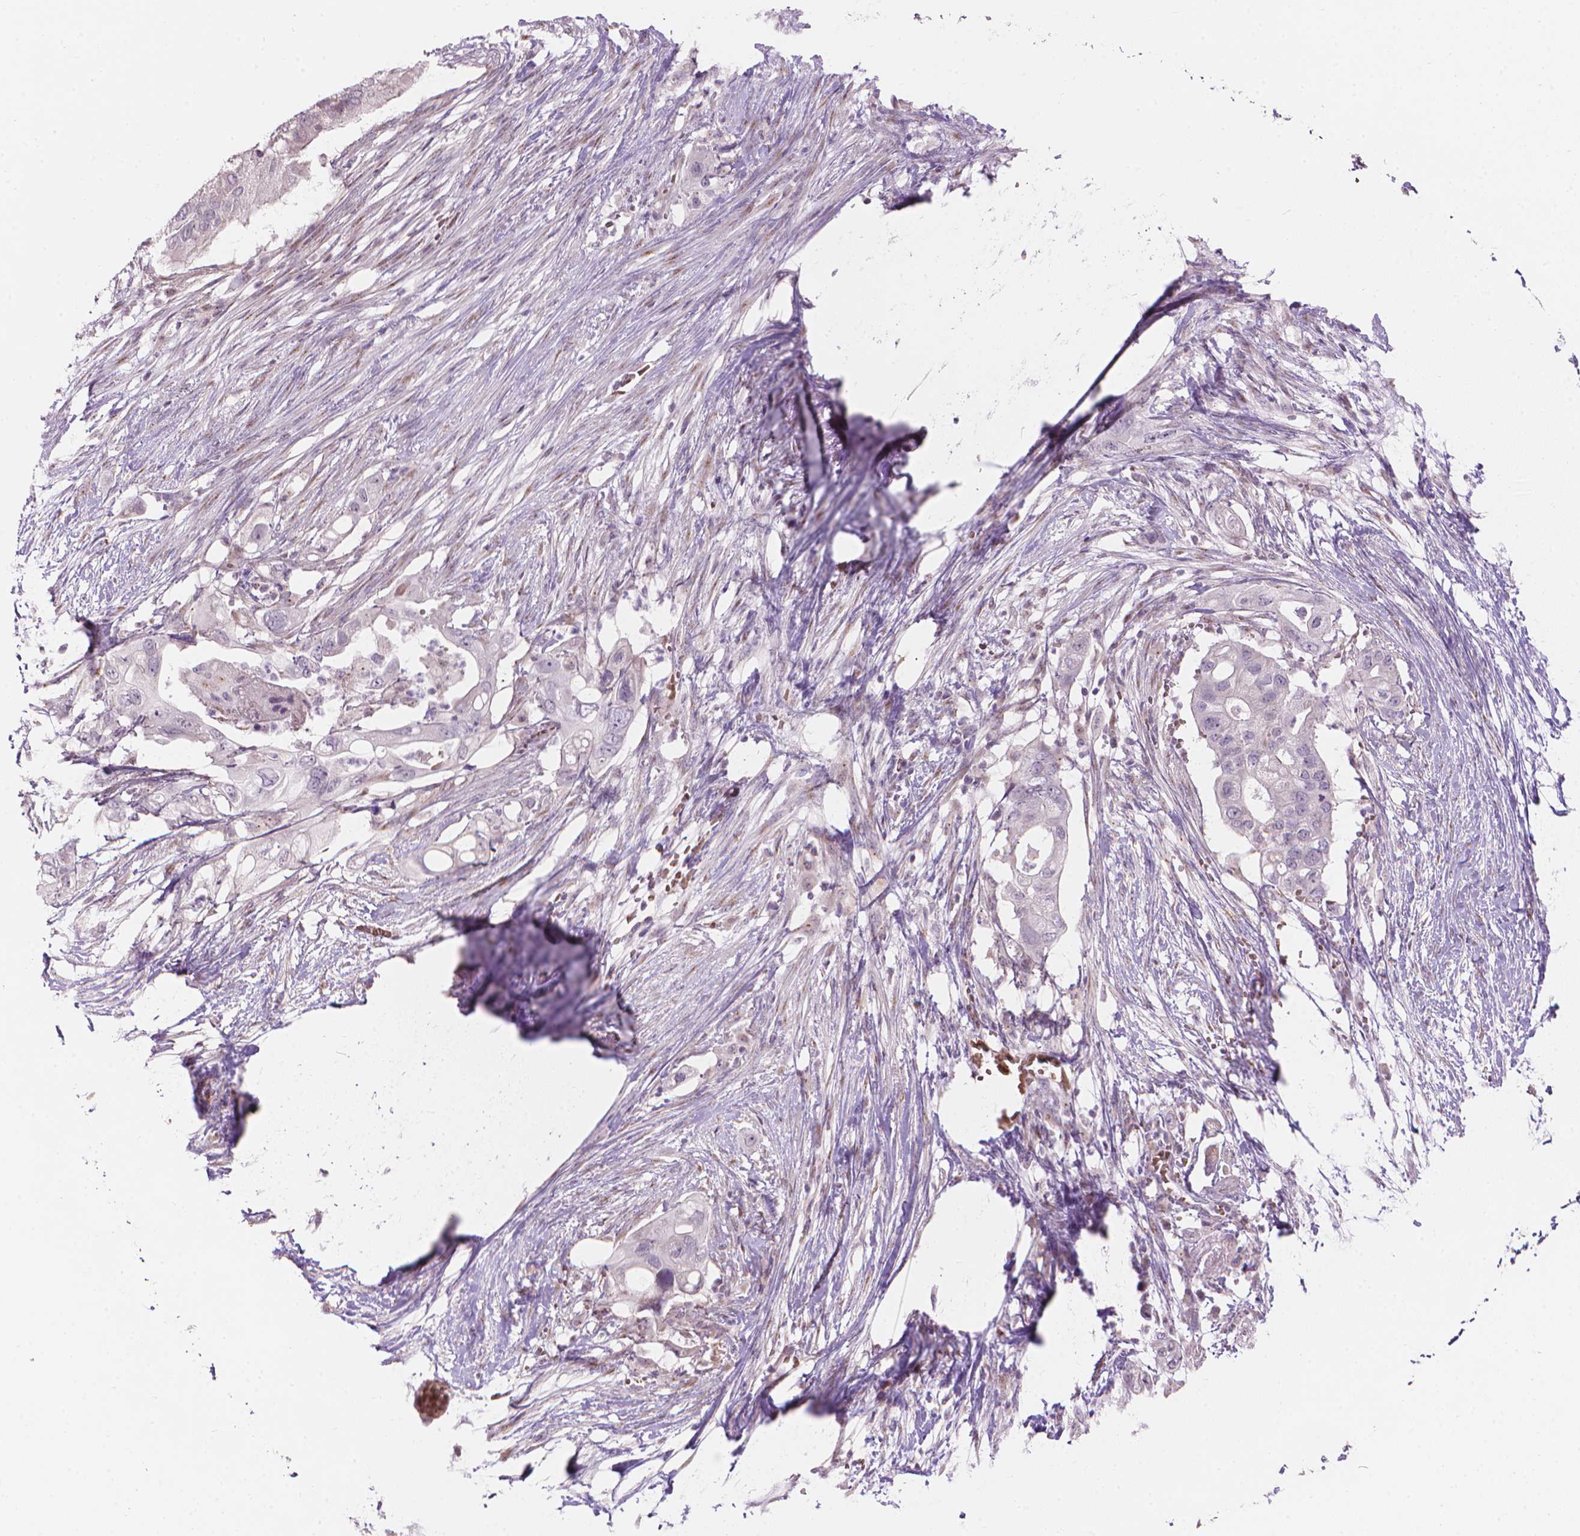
{"staining": {"intensity": "negative", "quantity": "none", "location": "none"}, "tissue": "pancreatic cancer", "cell_type": "Tumor cells", "image_type": "cancer", "snomed": [{"axis": "morphology", "description": "Adenocarcinoma, NOS"}, {"axis": "topography", "description": "Pancreas"}], "caption": "Micrograph shows no protein positivity in tumor cells of pancreatic cancer tissue. (DAB (3,3'-diaminobenzidine) IHC with hematoxylin counter stain).", "gene": "IFFO1", "patient": {"sex": "female", "age": 72}}